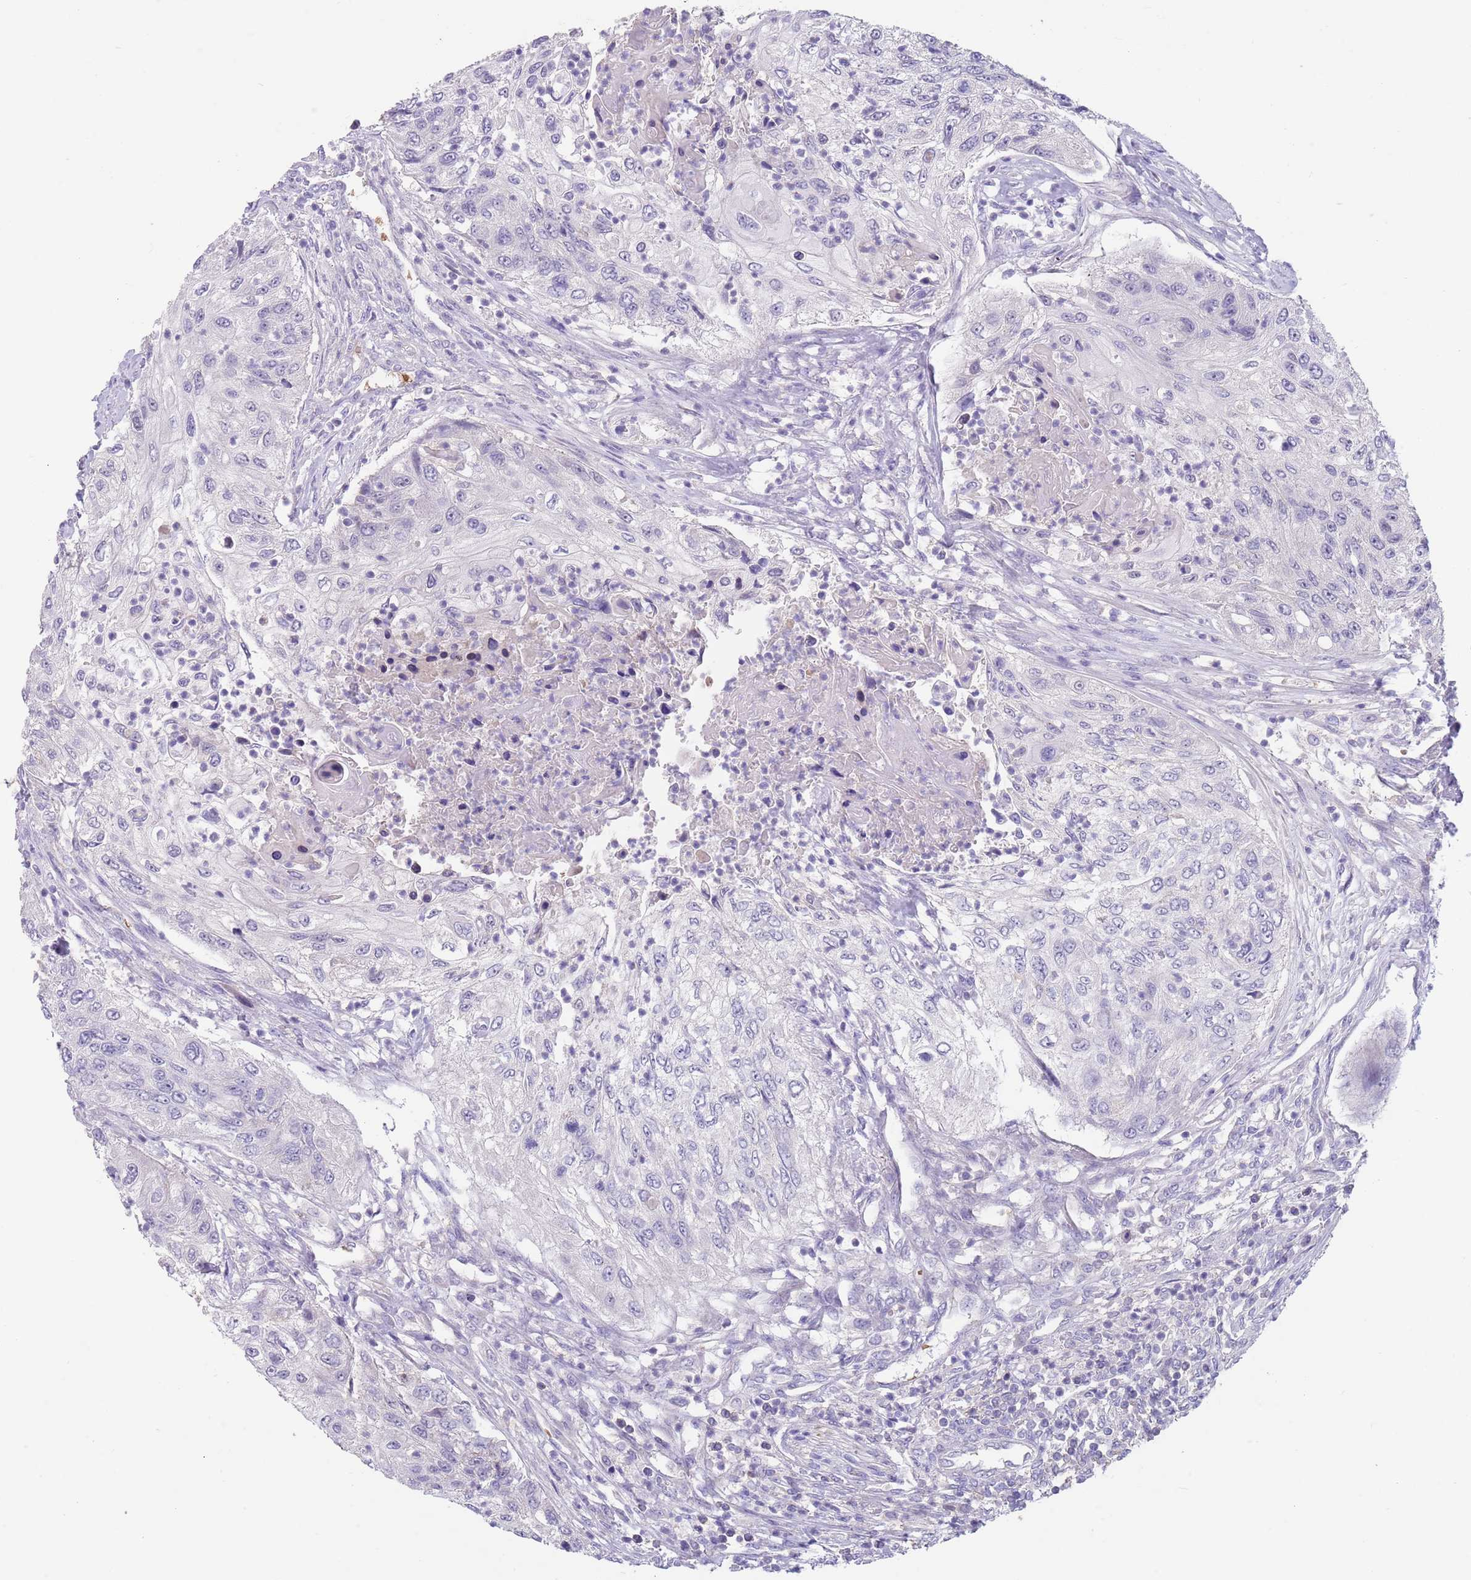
{"staining": {"intensity": "negative", "quantity": "none", "location": "none"}, "tissue": "urothelial cancer", "cell_type": "Tumor cells", "image_type": "cancer", "snomed": [{"axis": "morphology", "description": "Urothelial carcinoma, High grade"}, {"axis": "topography", "description": "Urinary bladder"}], "caption": "There is no significant expression in tumor cells of urothelial carcinoma (high-grade).", "gene": "ZNF14", "patient": {"sex": "female", "age": 60}}